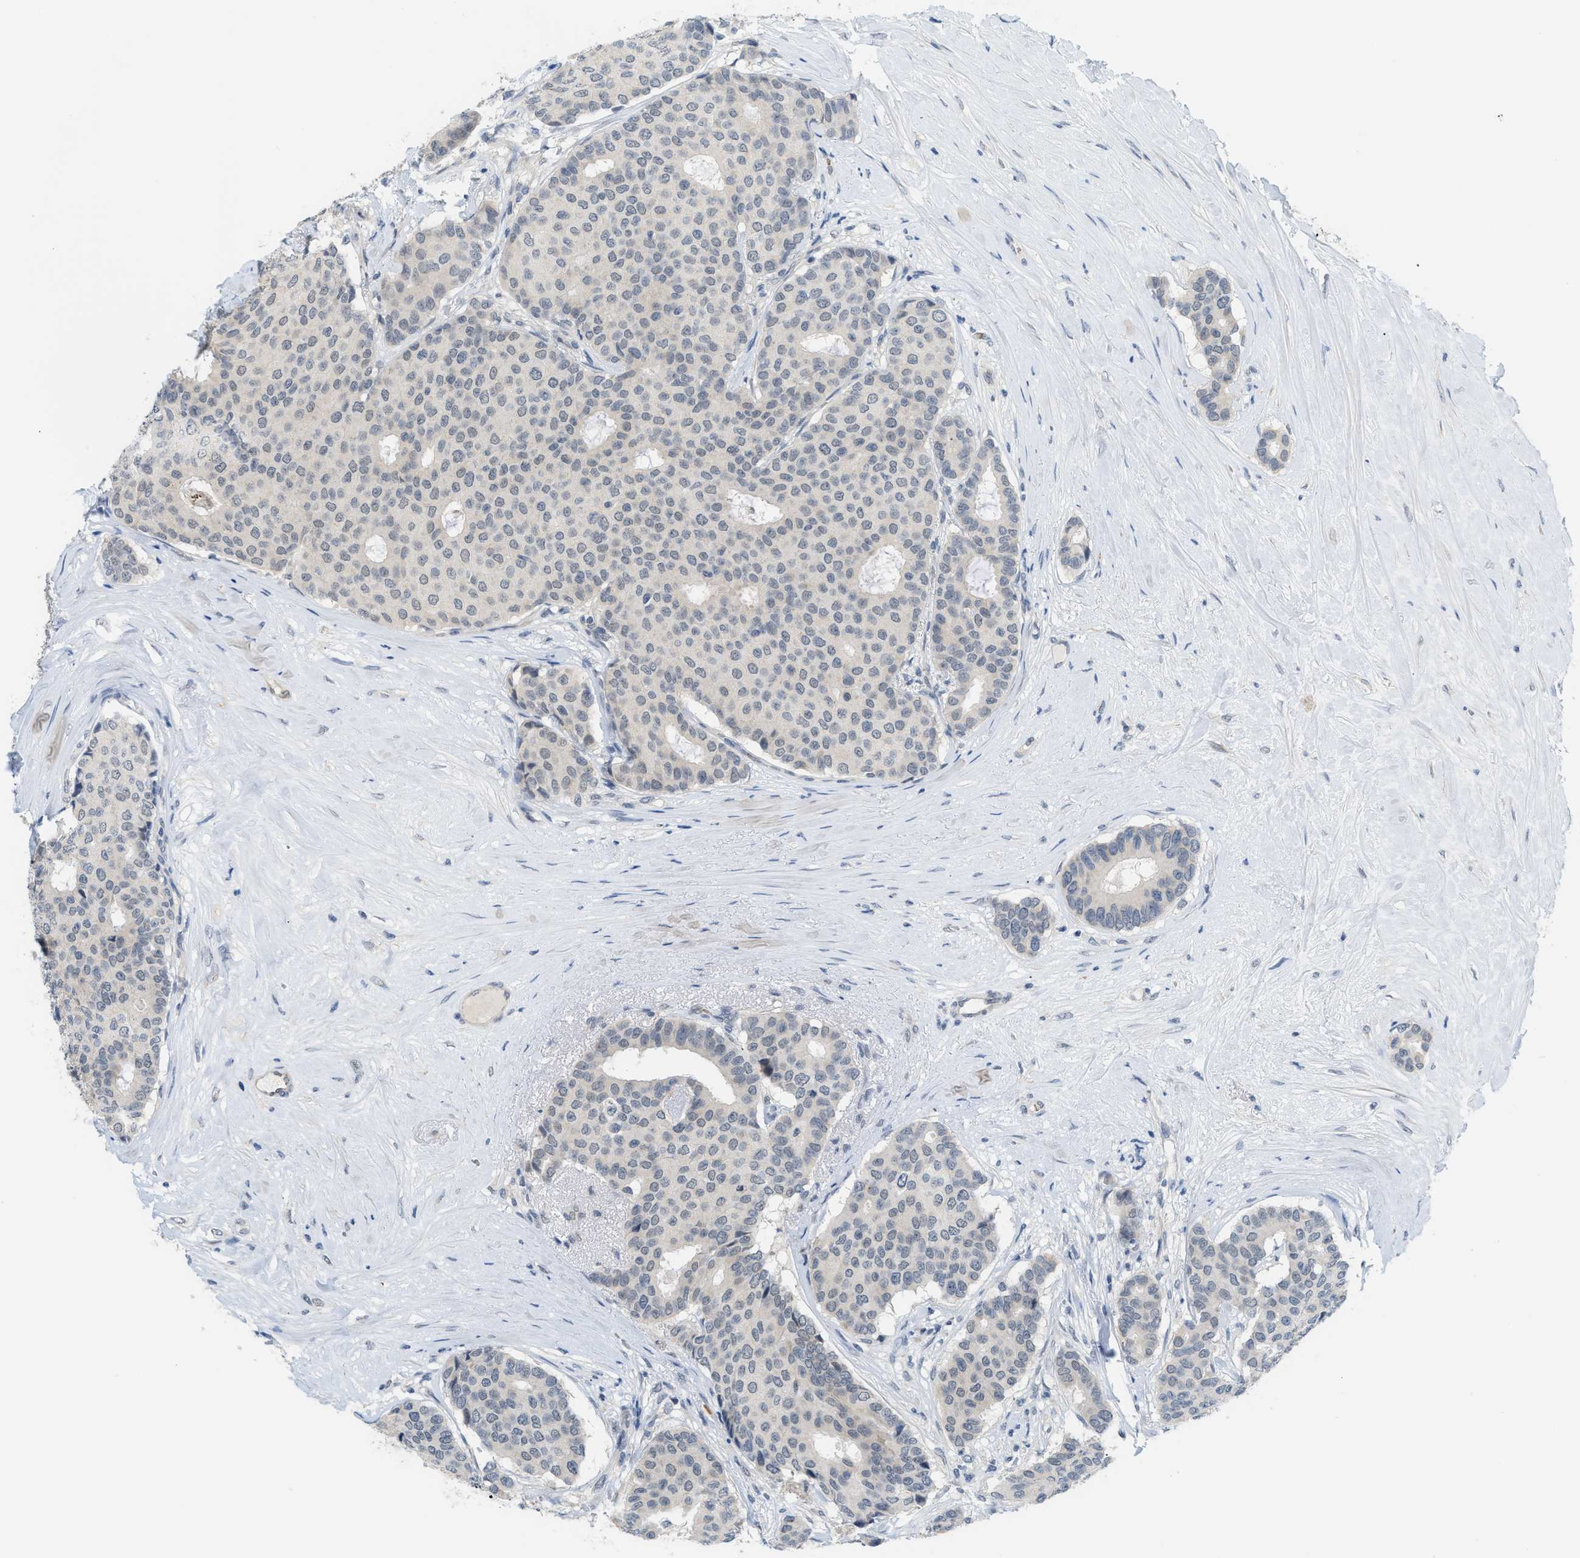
{"staining": {"intensity": "negative", "quantity": "none", "location": "none"}, "tissue": "breast cancer", "cell_type": "Tumor cells", "image_type": "cancer", "snomed": [{"axis": "morphology", "description": "Duct carcinoma"}, {"axis": "topography", "description": "Breast"}], "caption": "Immunohistochemistry histopathology image of breast intraductal carcinoma stained for a protein (brown), which exhibits no positivity in tumor cells.", "gene": "PSAT1", "patient": {"sex": "female", "age": 75}}